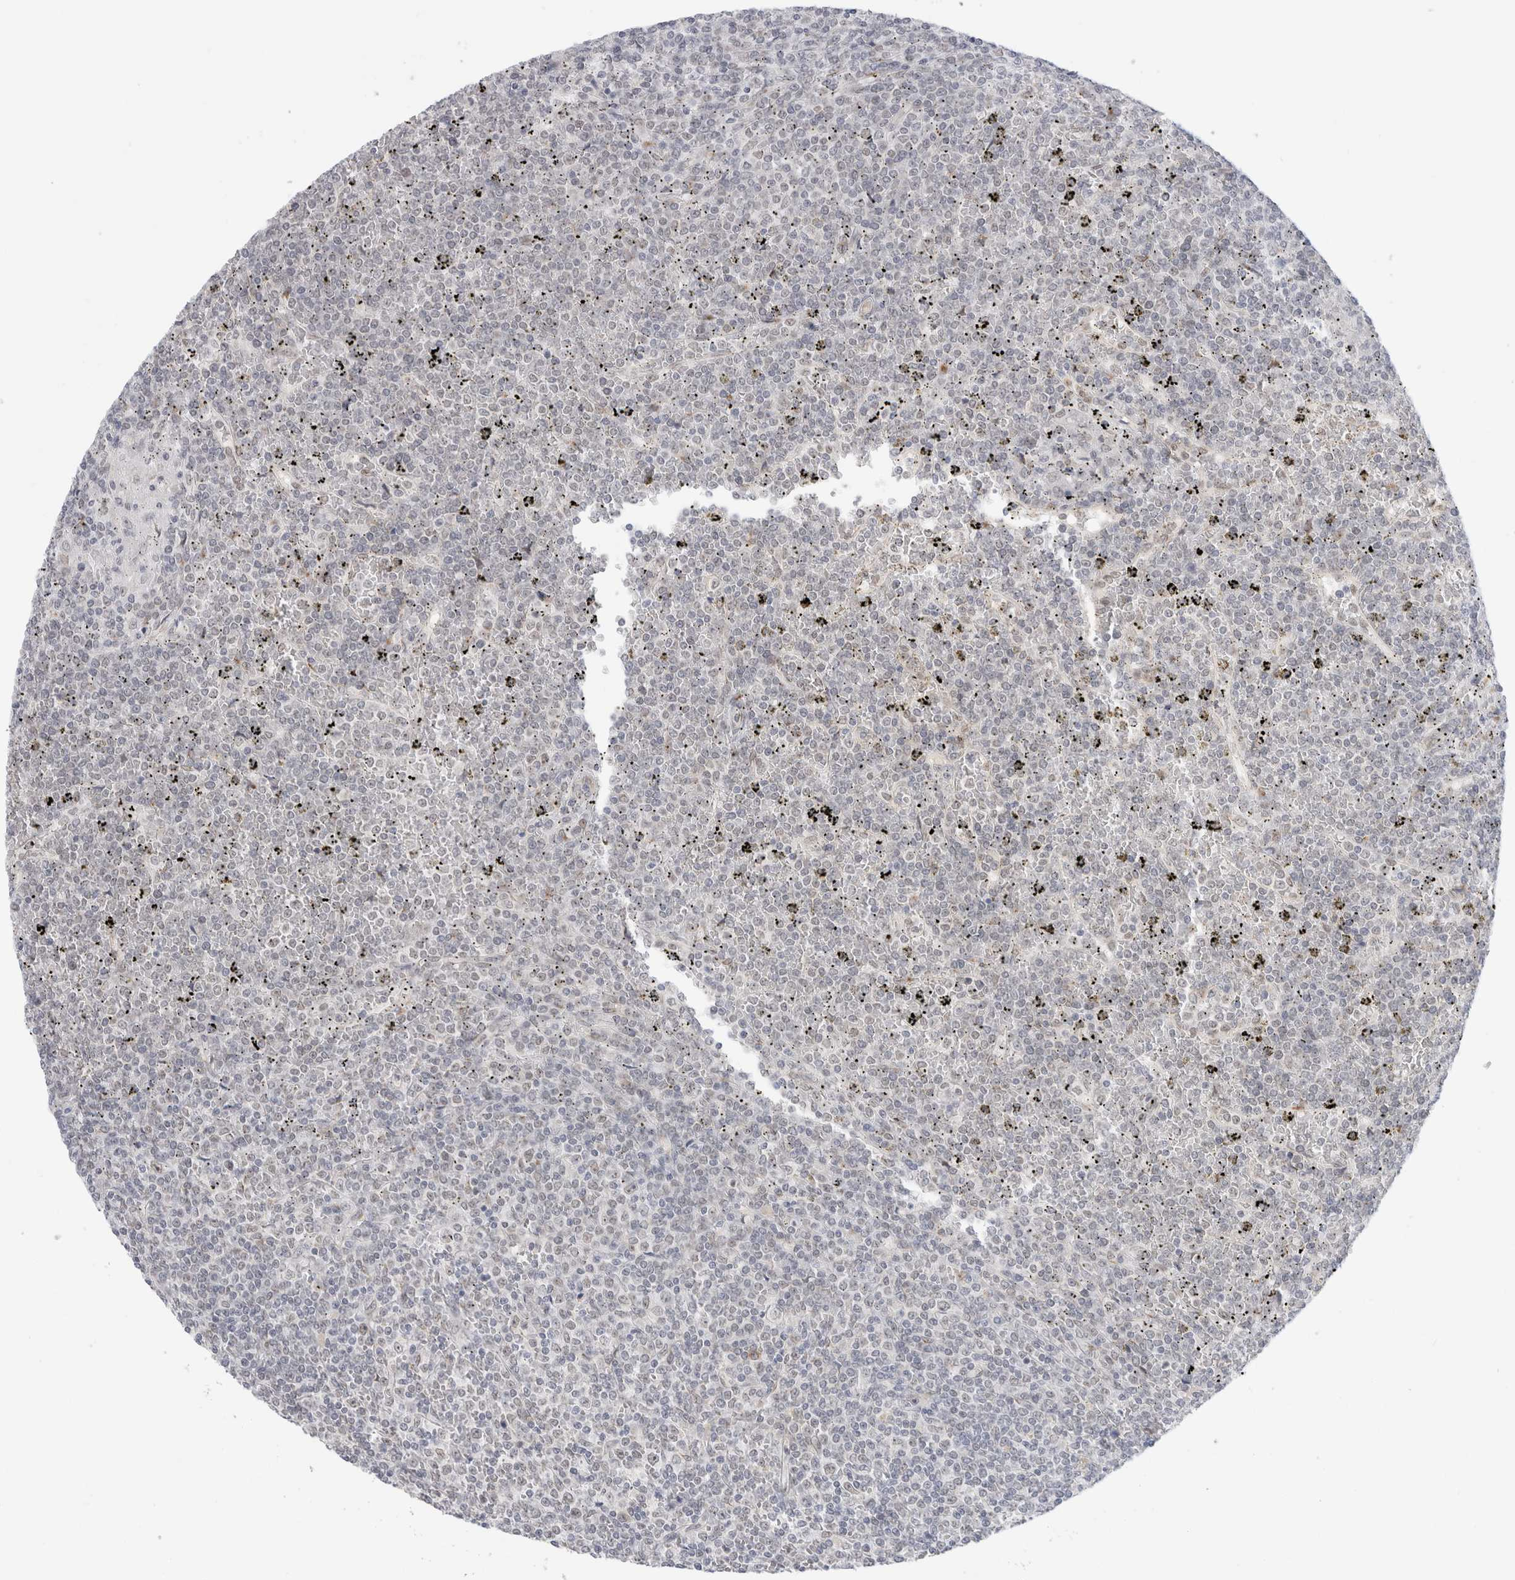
{"staining": {"intensity": "negative", "quantity": "none", "location": "none"}, "tissue": "lymphoma", "cell_type": "Tumor cells", "image_type": "cancer", "snomed": [{"axis": "morphology", "description": "Malignant lymphoma, non-Hodgkin's type, Low grade"}, {"axis": "topography", "description": "Spleen"}], "caption": "Low-grade malignant lymphoma, non-Hodgkin's type stained for a protein using immunohistochemistry (IHC) reveals no positivity tumor cells.", "gene": "TRMT1L", "patient": {"sex": "female", "age": 19}}